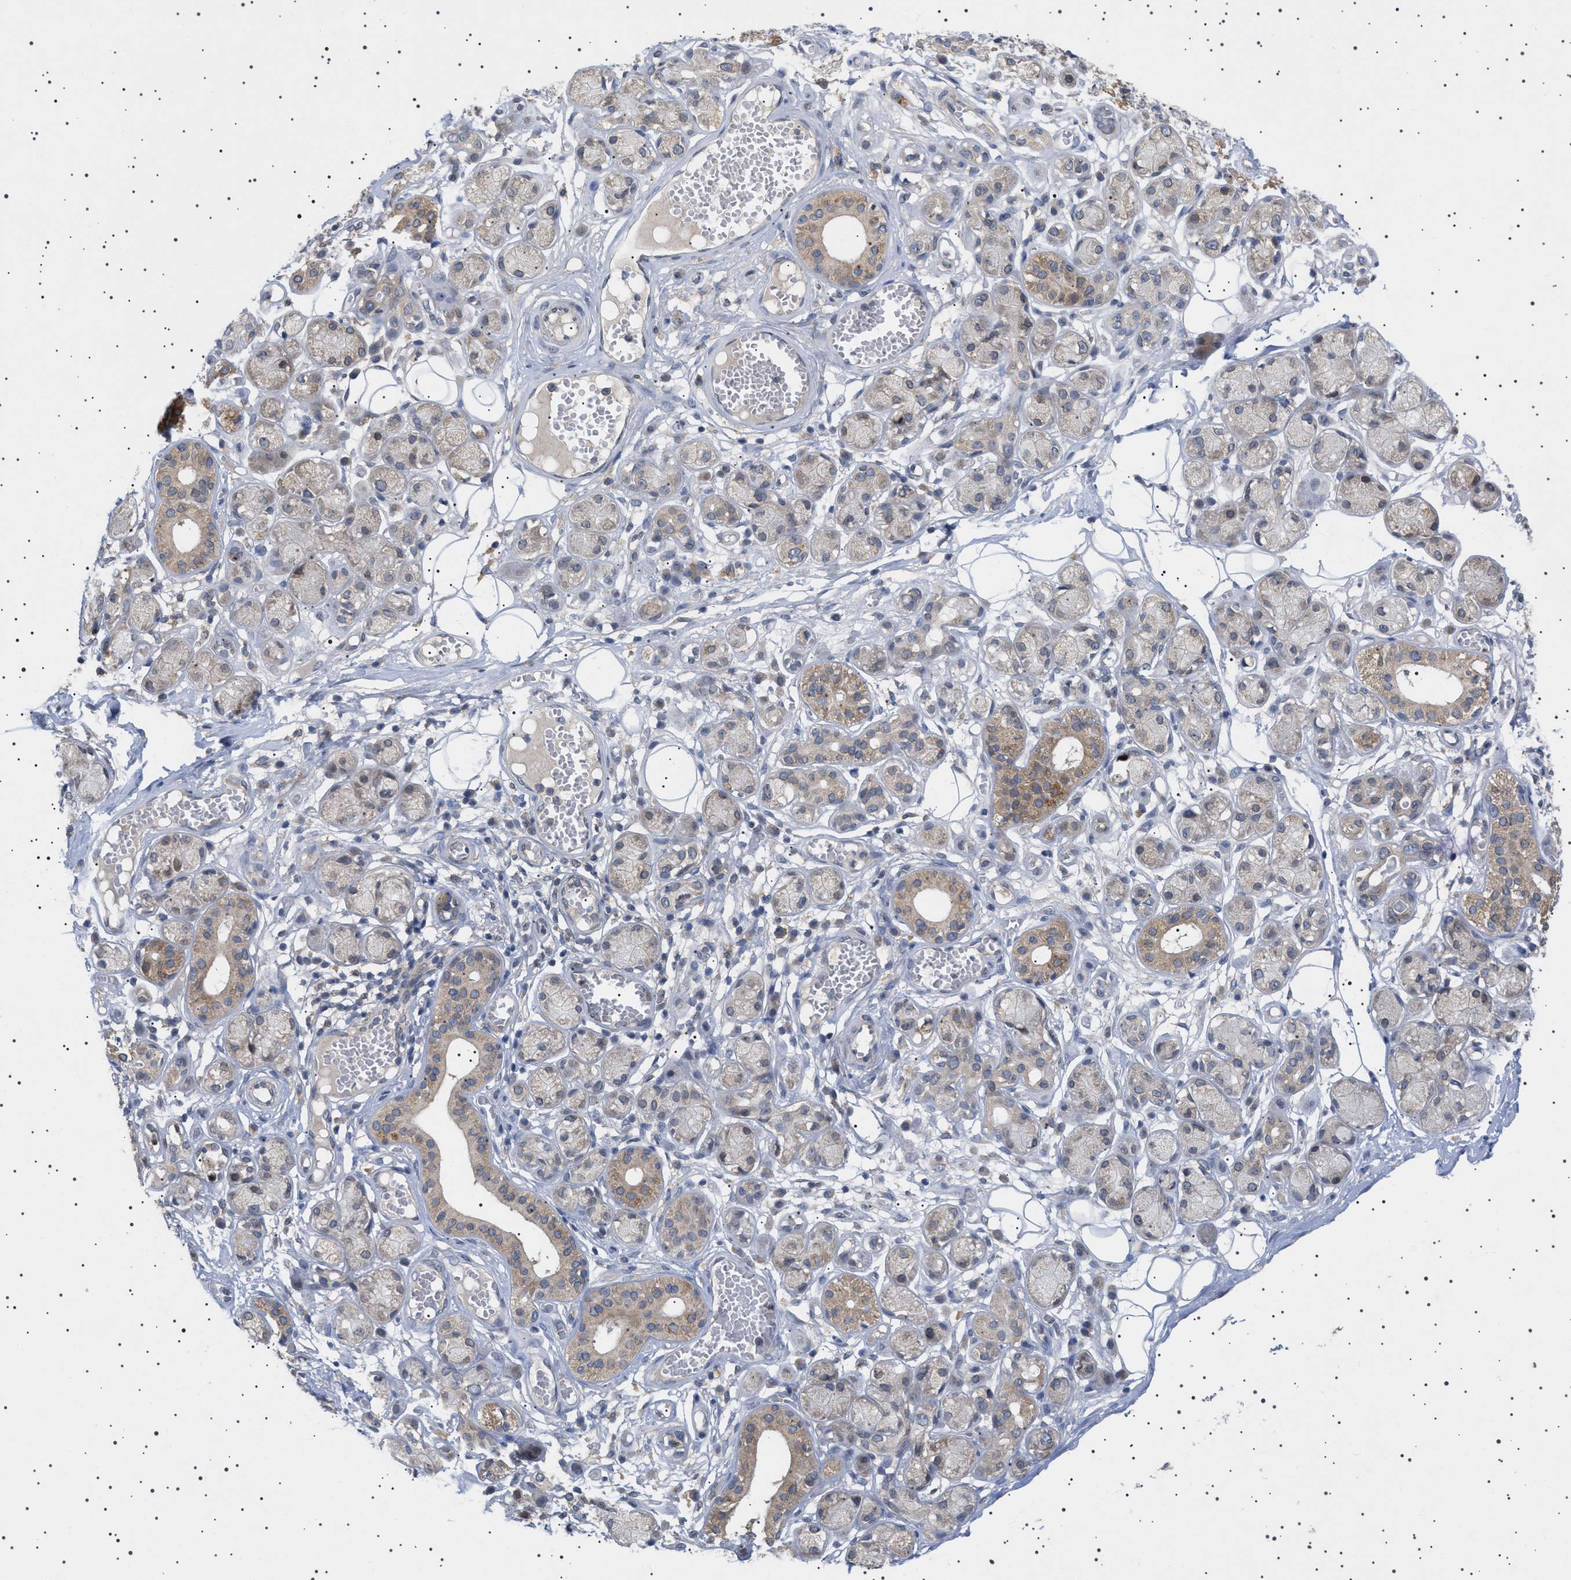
{"staining": {"intensity": "negative", "quantity": "none", "location": "none"}, "tissue": "soft tissue", "cell_type": "Chondrocytes", "image_type": "normal", "snomed": [{"axis": "morphology", "description": "Normal tissue, NOS"}, {"axis": "morphology", "description": "Inflammation, NOS"}, {"axis": "topography", "description": "Salivary gland"}, {"axis": "topography", "description": "Peripheral nerve tissue"}], "caption": "DAB (3,3'-diaminobenzidine) immunohistochemical staining of benign soft tissue displays no significant staining in chondrocytes.", "gene": "NUP93", "patient": {"sex": "female", "age": 75}}